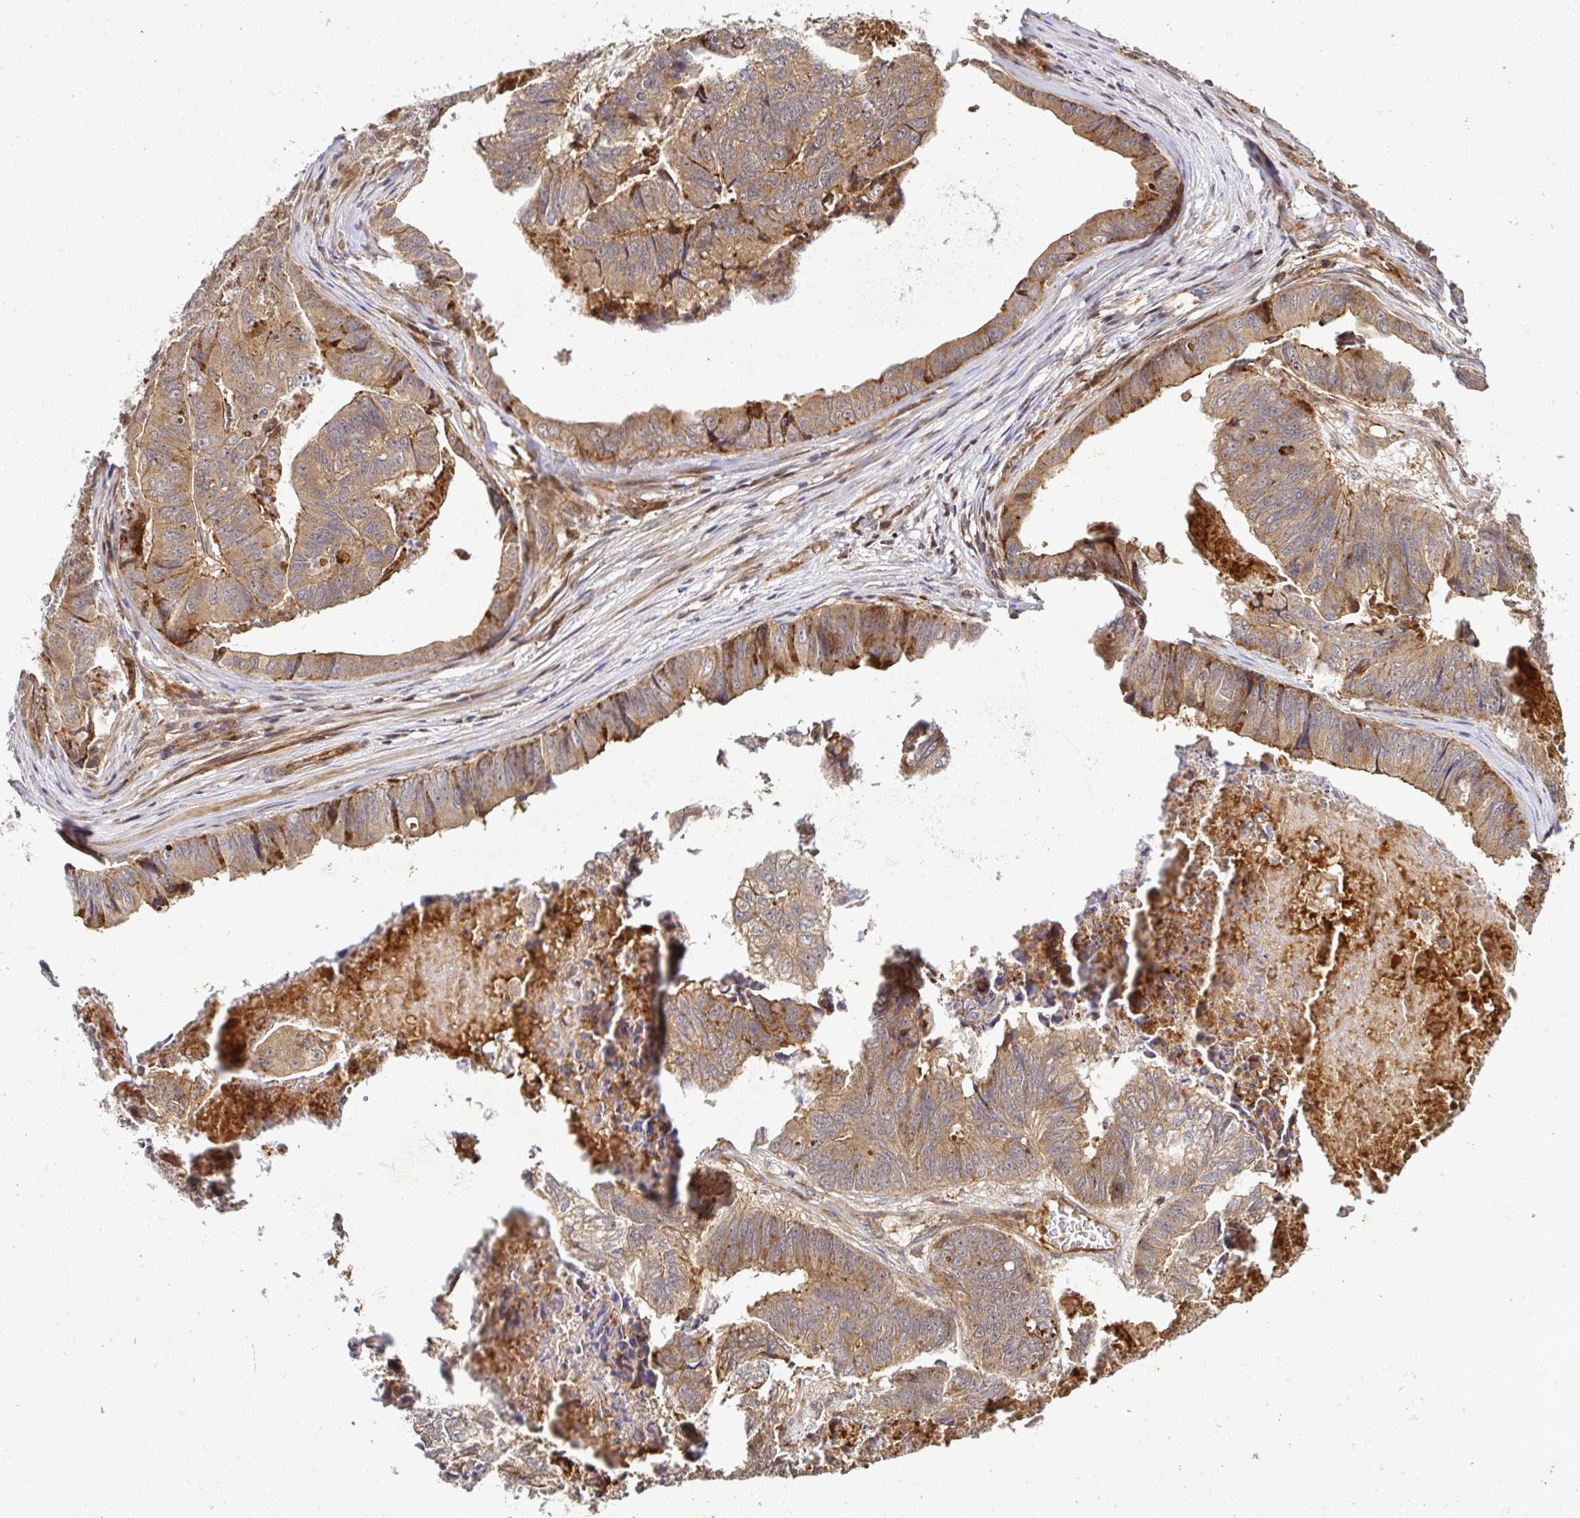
{"staining": {"intensity": "weak", "quantity": "25%-75%", "location": "cytoplasmic/membranous"}, "tissue": "stomach cancer", "cell_type": "Tumor cells", "image_type": "cancer", "snomed": [{"axis": "morphology", "description": "Adenocarcinoma, NOS"}, {"axis": "topography", "description": "Stomach, lower"}], "caption": "Immunohistochemical staining of human adenocarcinoma (stomach) shows weak cytoplasmic/membranous protein positivity in approximately 25%-75% of tumor cells.", "gene": "PSMA4", "patient": {"sex": "male", "age": 77}}